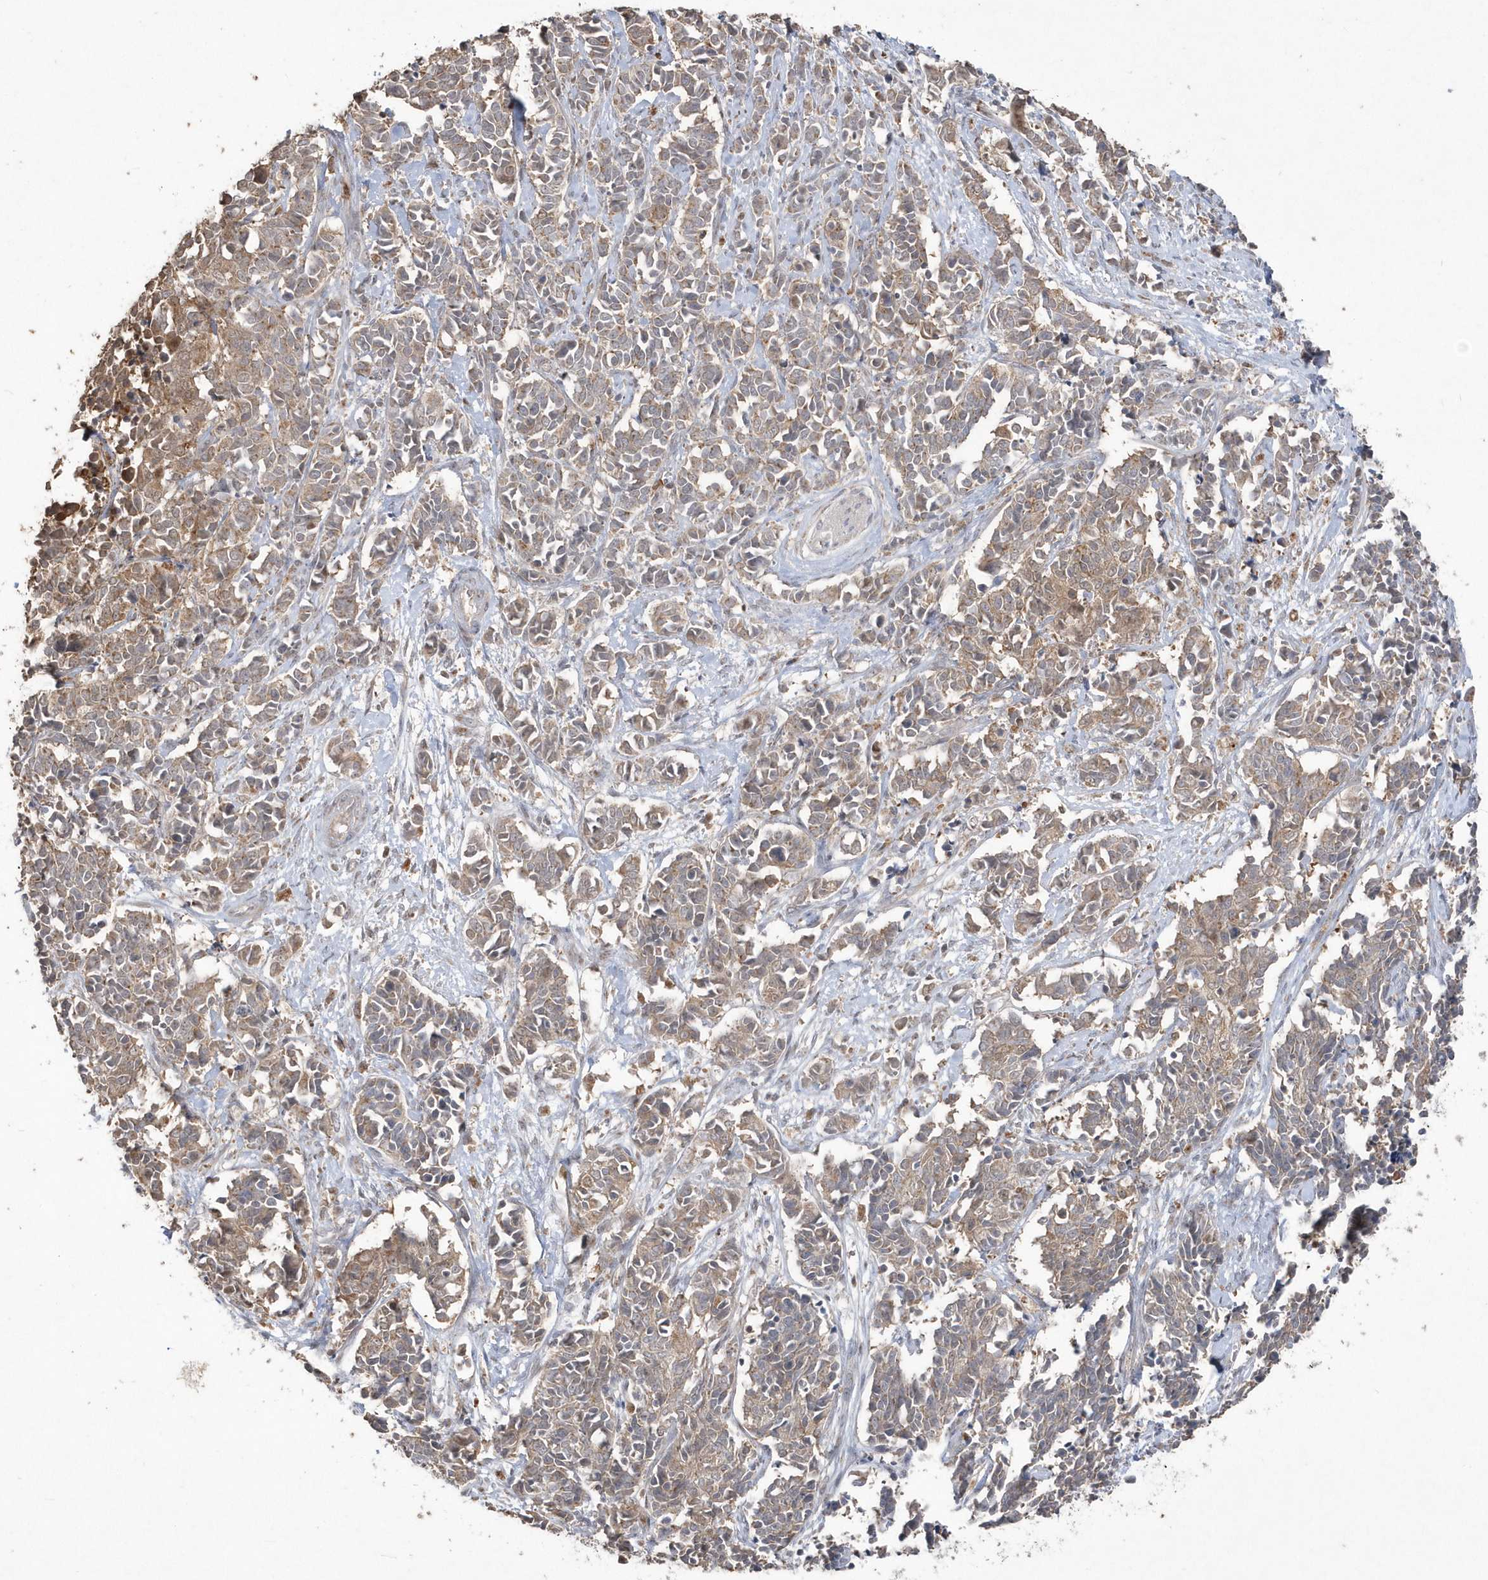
{"staining": {"intensity": "weak", "quantity": ">75%", "location": "cytoplasmic/membranous"}, "tissue": "cervical cancer", "cell_type": "Tumor cells", "image_type": "cancer", "snomed": [{"axis": "morphology", "description": "Normal tissue, NOS"}, {"axis": "morphology", "description": "Squamous cell carcinoma, NOS"}, {"axis": "topography", "description": "Cervix"}], "caption": "Immunohistochemistry (DAB (3,3'-diaminobenzidine)) staining of human cervical cancer displays weak cytoplasmic/membranous protein positivity in approximately >75% of tumor cells.", "gene": "GEMIN6", "patient": {"sex": "female", "age": 35}}